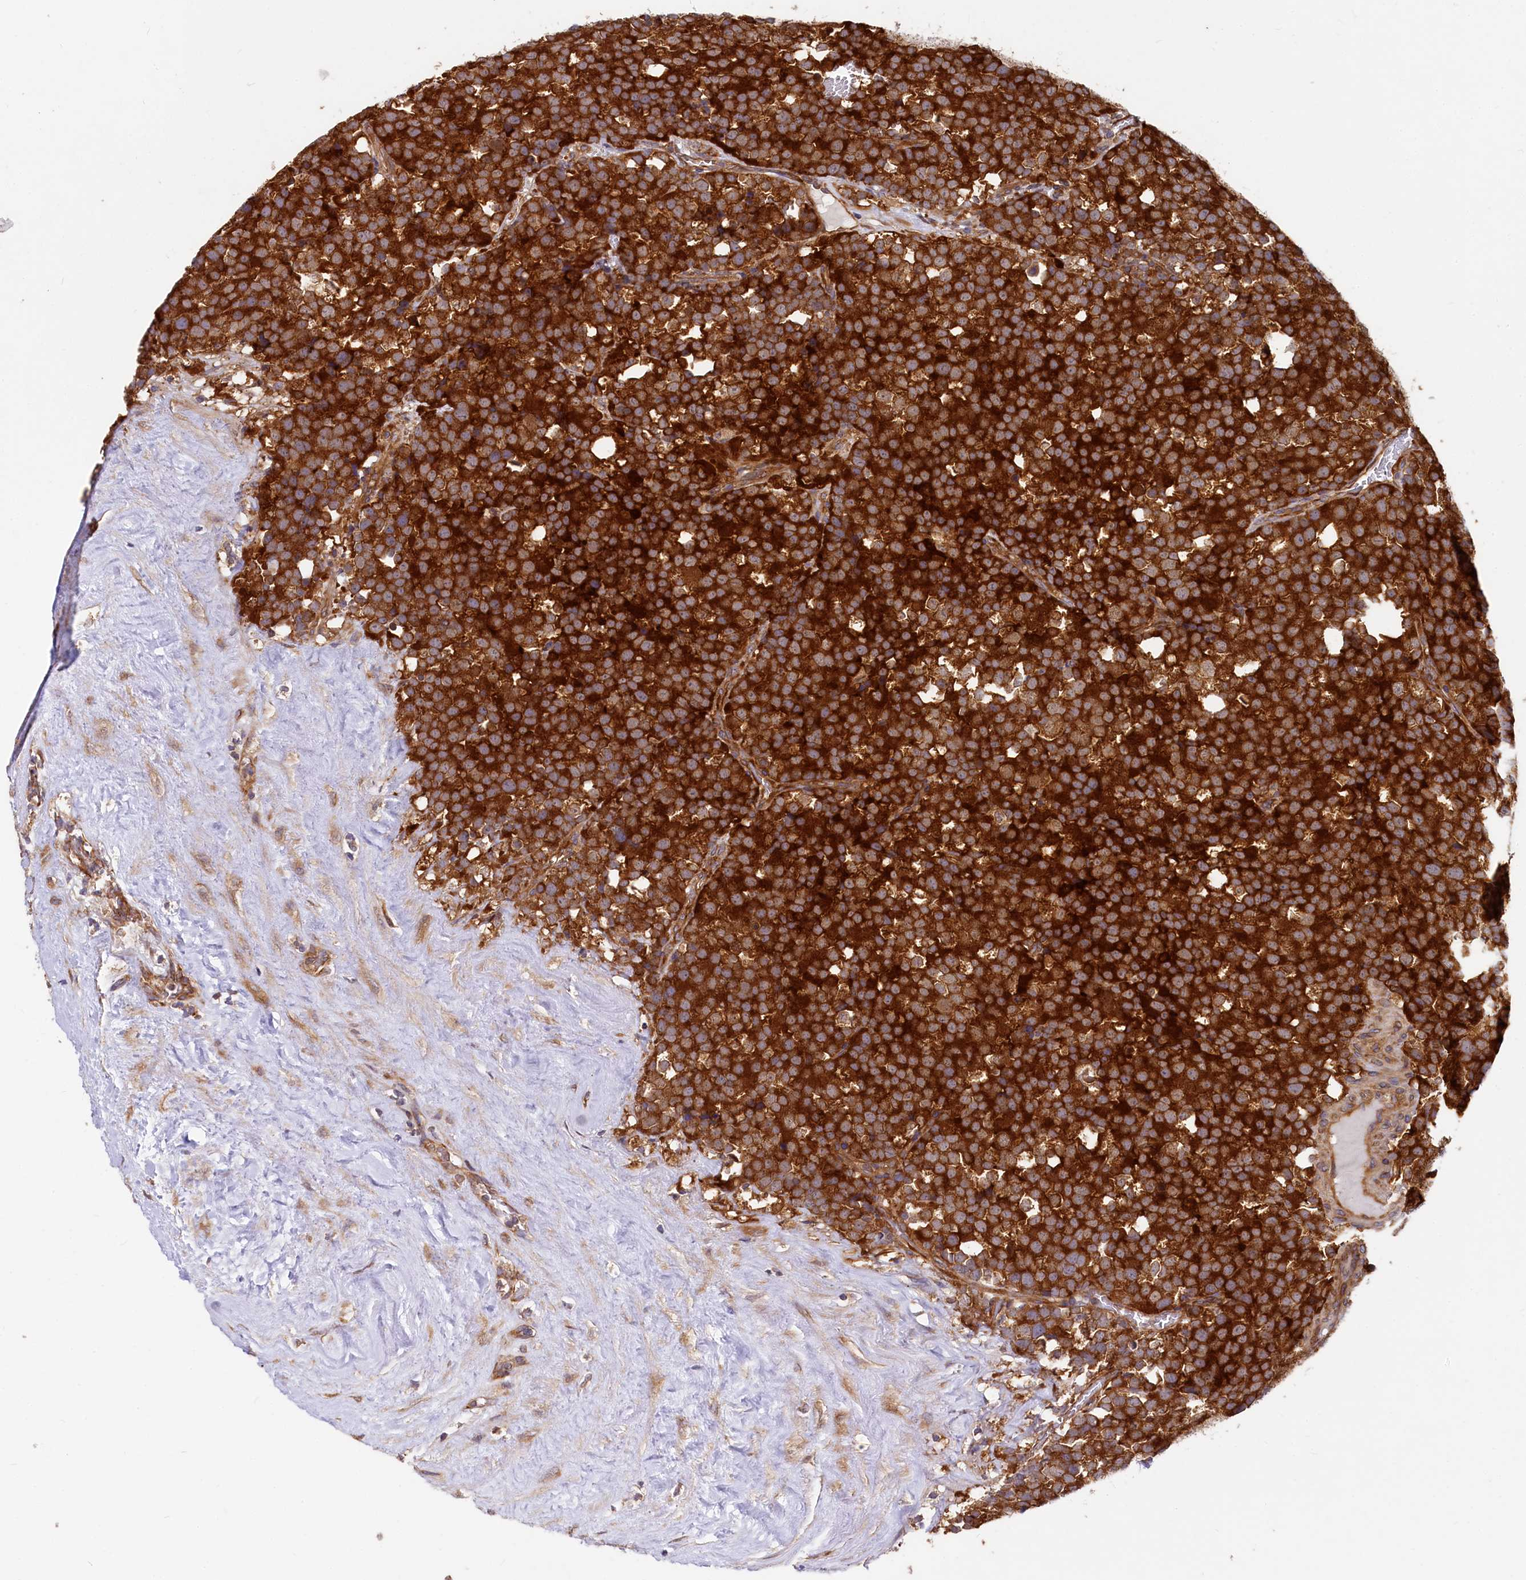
{"staining": {"intensity": "strong", "quantity": ">75%", "location": "cytoplasmic/membranous"}, "tissue": "testis cancer", "cell_type": "Tumor cells", "image_type": "cancer", "snomed": [{"axis": "morphology", "description": "Seminoma, NOS"}, {"axis": "topography", "description": "Testis"}], "caption": "Tumor cells reveal strong cytoplasmic/membranous positivity in approximately >75% of cells in testis cancer (seminoma).", "gene": "EIF2B2", "patient": {"sex": "male", "age": 71}}